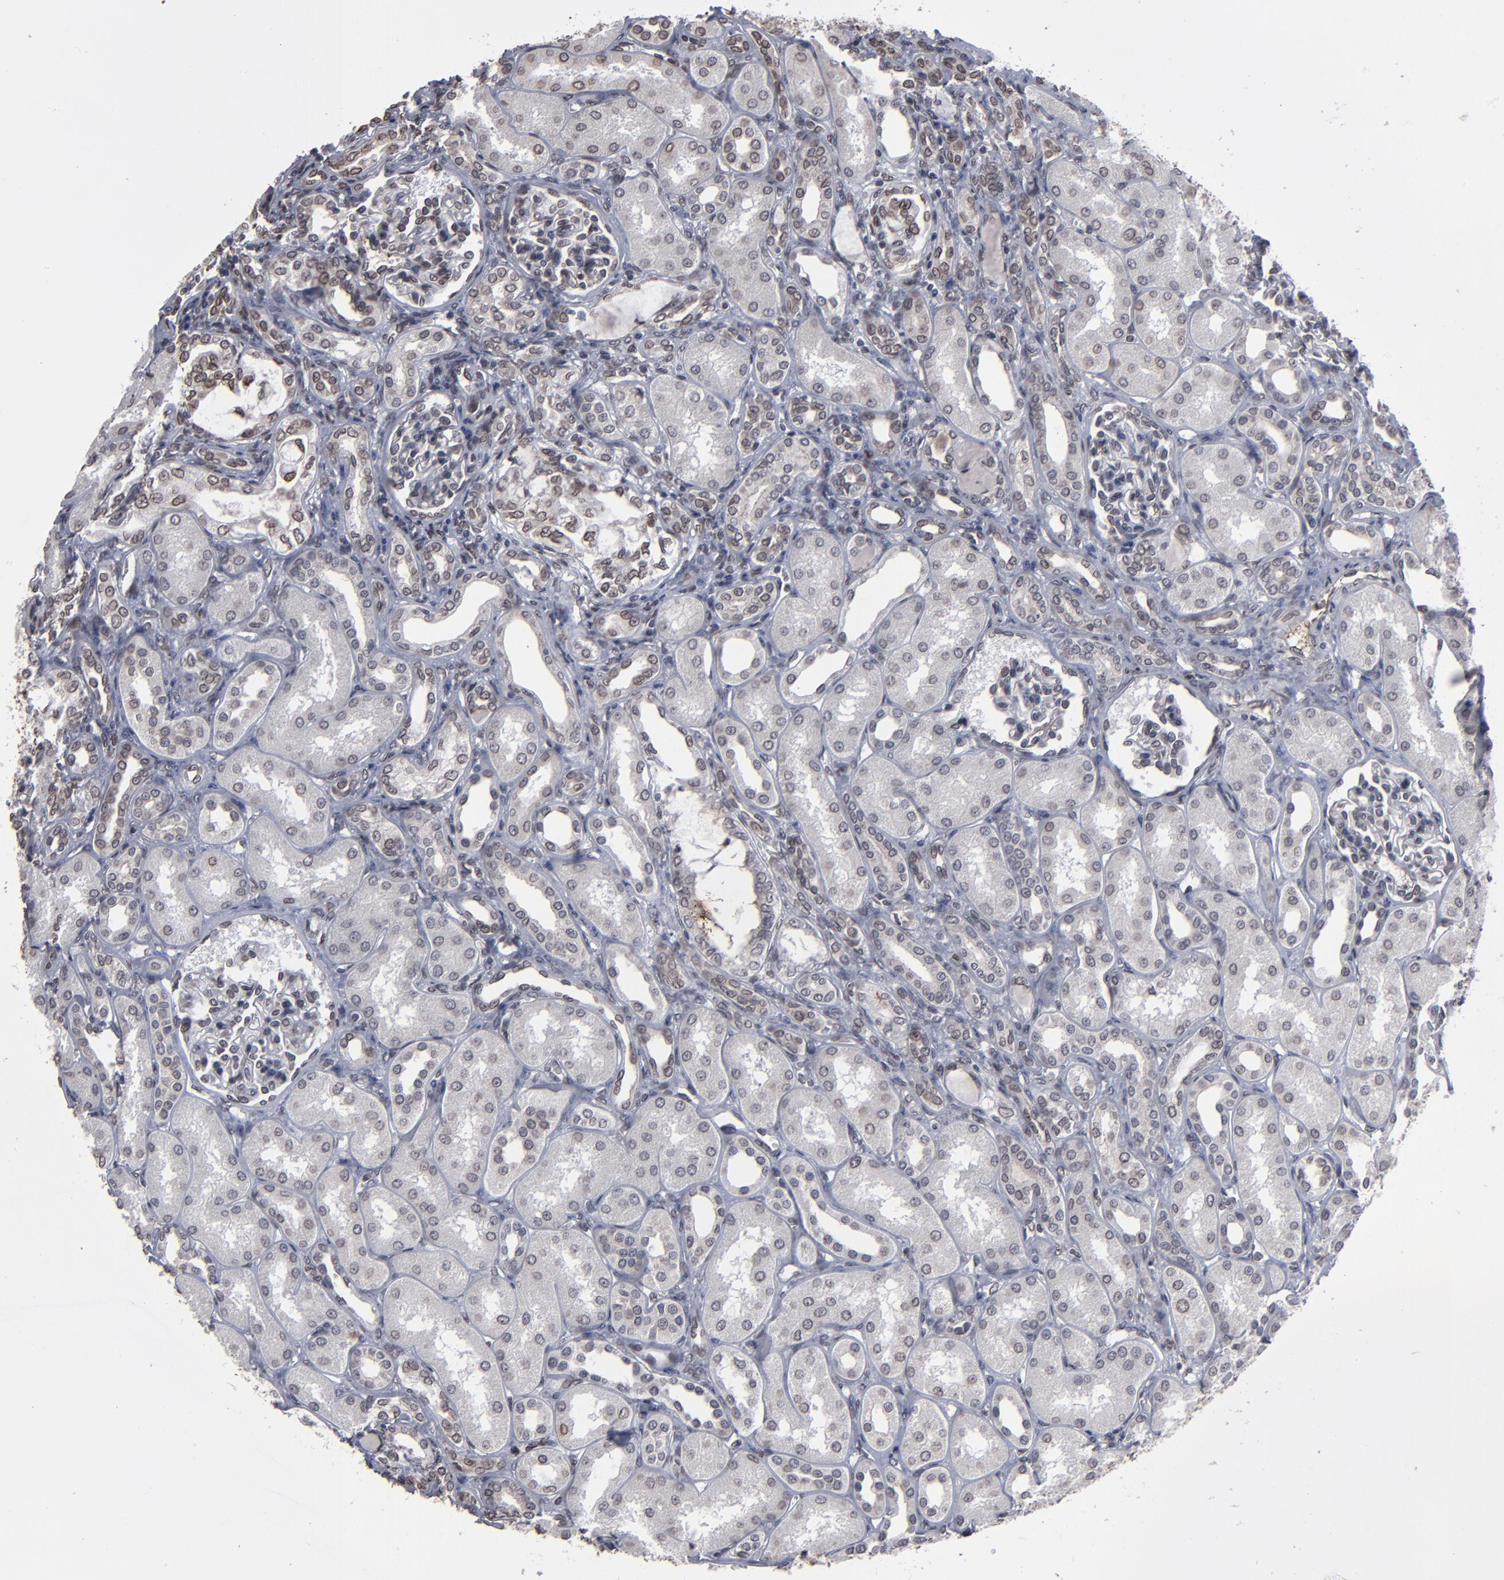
{"staining": {"intensity": "weak", "quantity": "<25%", "location": "nuclear"}, "tissue": "kidney", "cell_type": "Cells in glomeruli", "image_type": "normal", "snomed": [{"axis": "morphology", "description": "Normal tissue, NOS"}, {"axis": "topography", "description": "Kidney"}], "caption": "The IHC histopathology image has no significant positivity in cells in glomeruli of kidney.", "gene": "BAZ1A", "patient": {"sex": "male", "age": 7}}